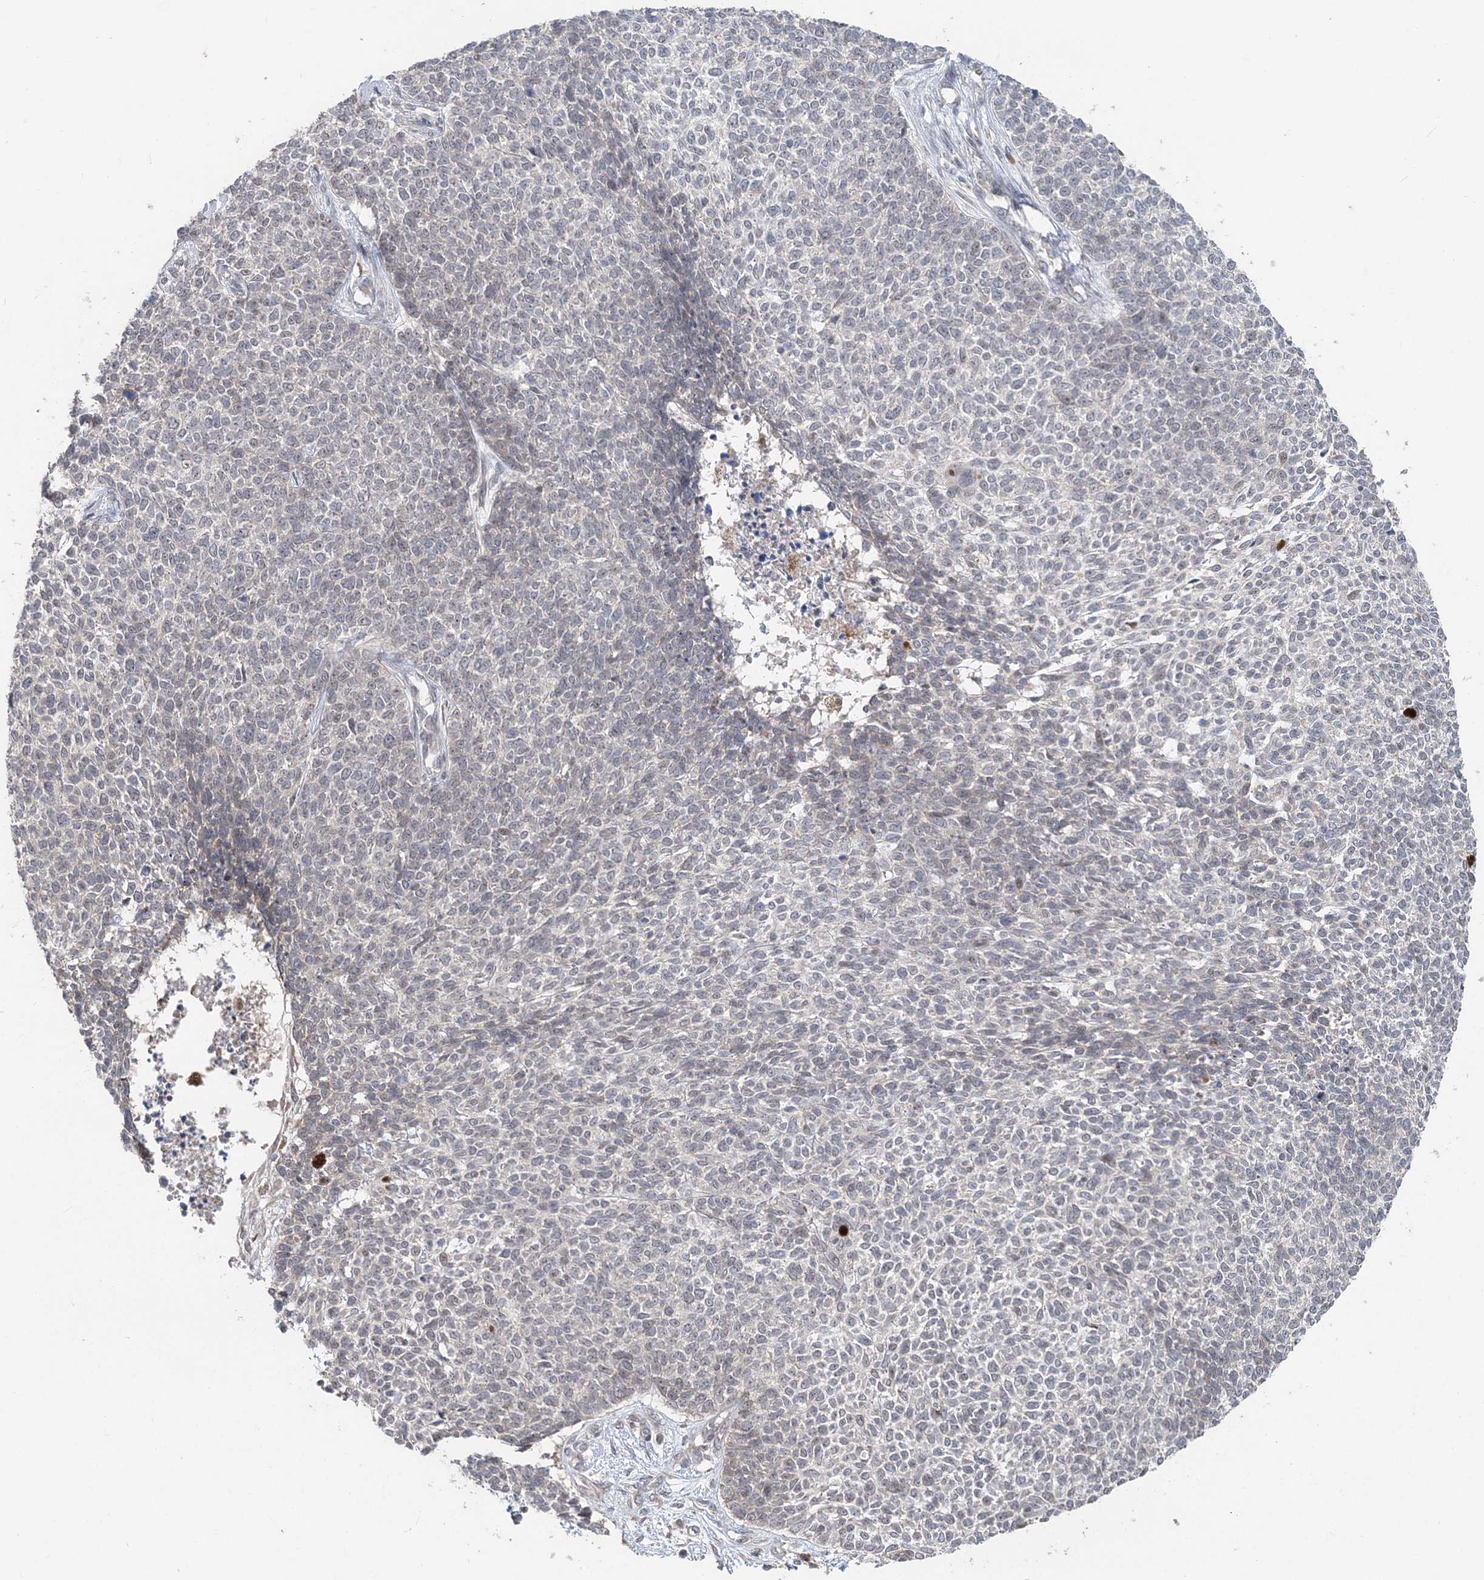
{"staining": {"intensity": "weak", "quantity": "<25%", "location": "nuclear"}, "tissue": "skin cancer", "cell_type": "Tumor cells", "image_type": "cancer", "snomed": [{"axis": "morphology", "description": "Basal cell carcinoma"}, {"axis": "topography", "description": "Skin"}], "caption": "The micrograph exhibits no significant expression in tumor cells of skin cancer.", "gene": "SLU7", "patient": {"sex": "female", "age": 84}}